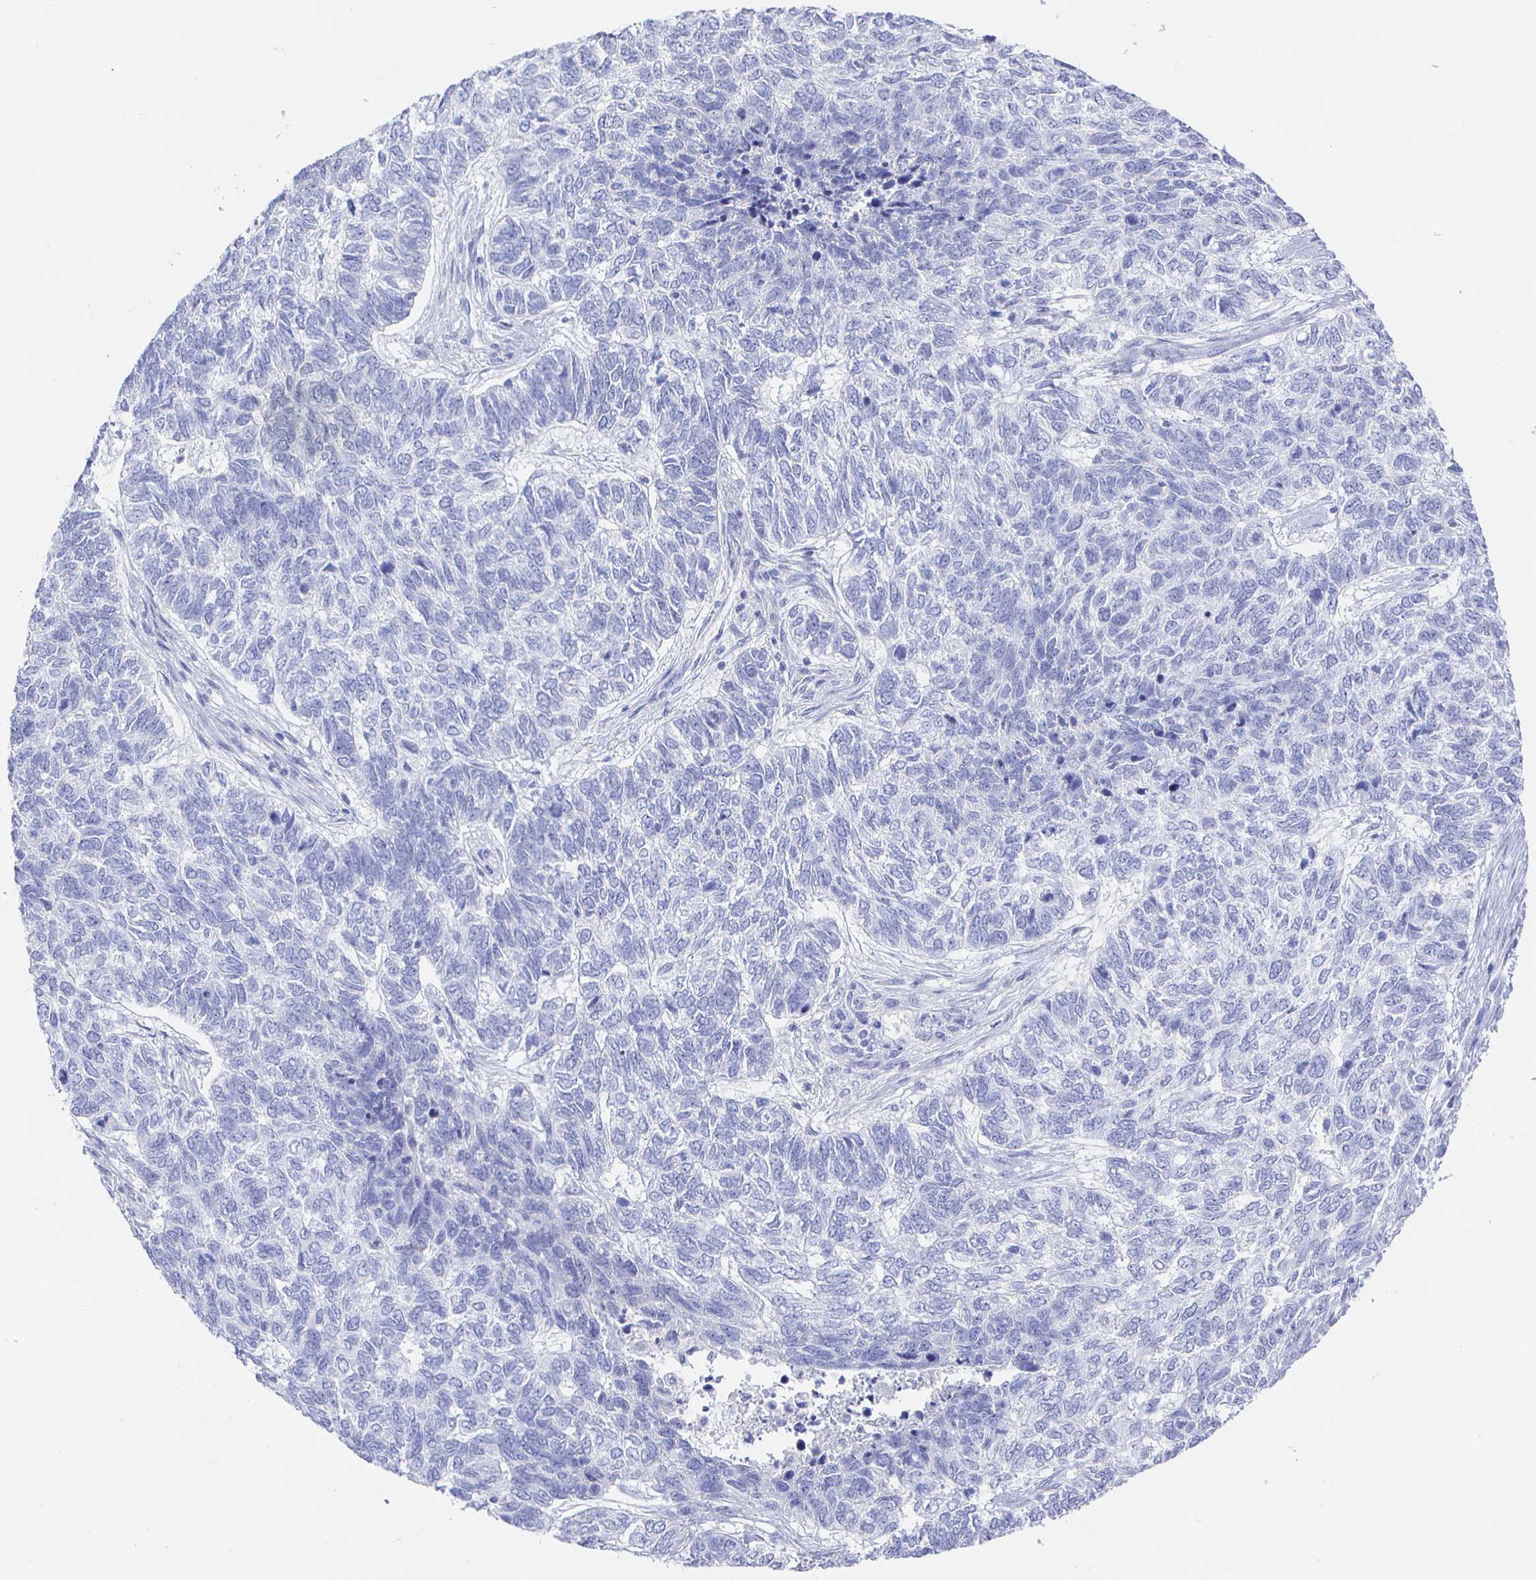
{"staining": {"intensity": "negative", "quantity": "none", "location": "none"}, "tissue": "skin cancer", "cell_type": "Tumor cells", "image_type": "cancer", "snomed": [{"axis": "morphology", "description": "Basal cell carcinoma"}, {"axis": "topography", "description": "Skin"}], "caption": "Human basal cell carcinoma (skin) stained for a protein using immunohistochemistry (IHC) displays no expression in tumor cells.", "gene": "CLCA1", "patient": {"sex": "female", "age": 65}}